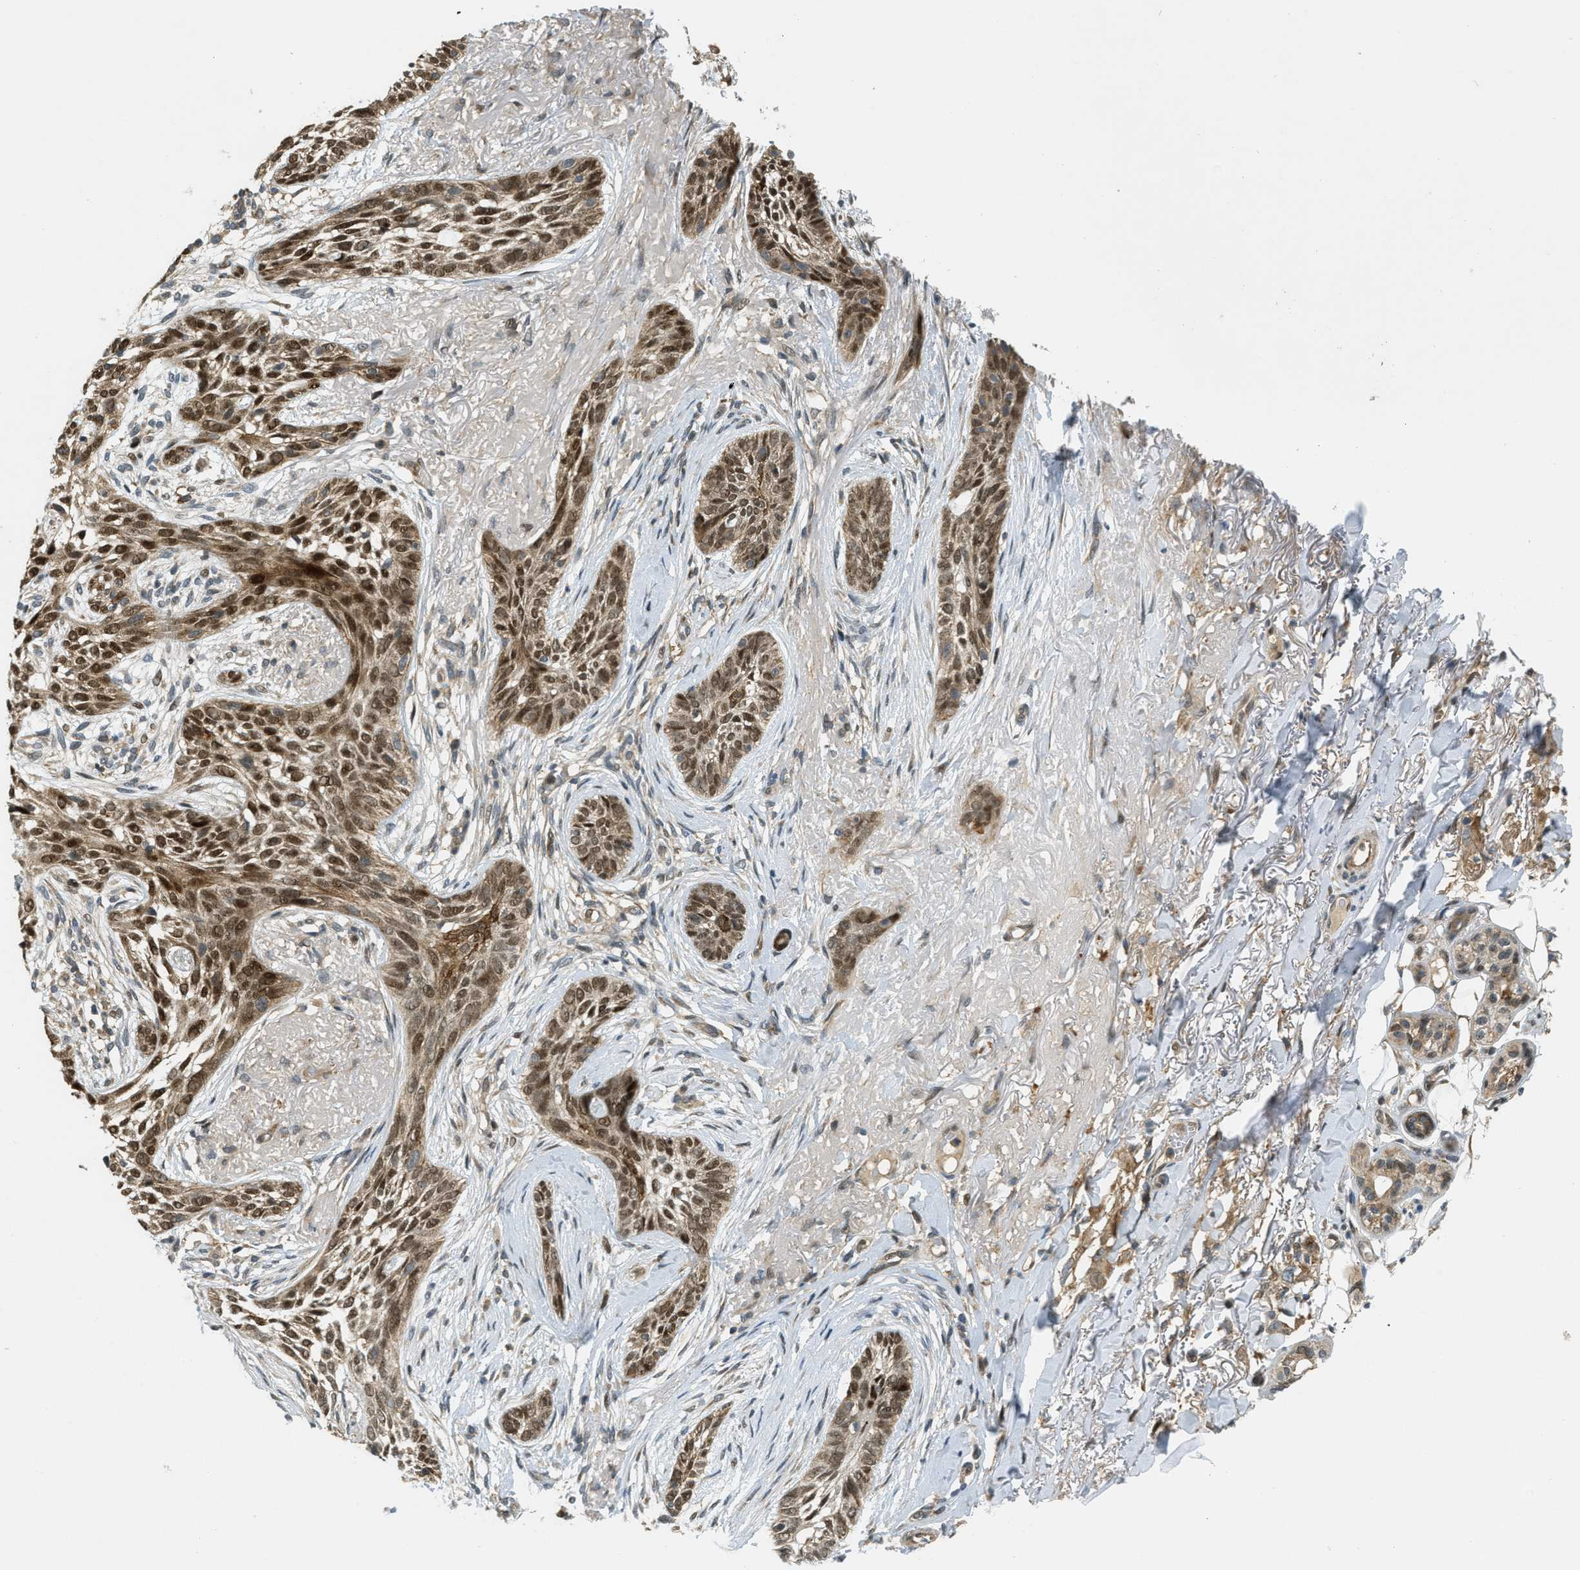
{"staining": {"intensity": "strong", "quantity": ">75%", "location": "cytoplasmic/membranous,nuclear"}, "tissue": "skin cancer", "cell_type": "Tumor cells", "image_type": "cancer", "snomed": [{"axis": "morphology", "description": "Basal cell carcinoma"}, {"axis": "topography", "description": "Skin"}], "caption": "IHC (DAB) staining of skin basal cell carcinoma reveals strong cytoplasmic/membranous and nuclear protein expression in about >75% of tumor cells.", "gene": "TRAPPC14", "patient": {"sex": "female", "age": 88}}